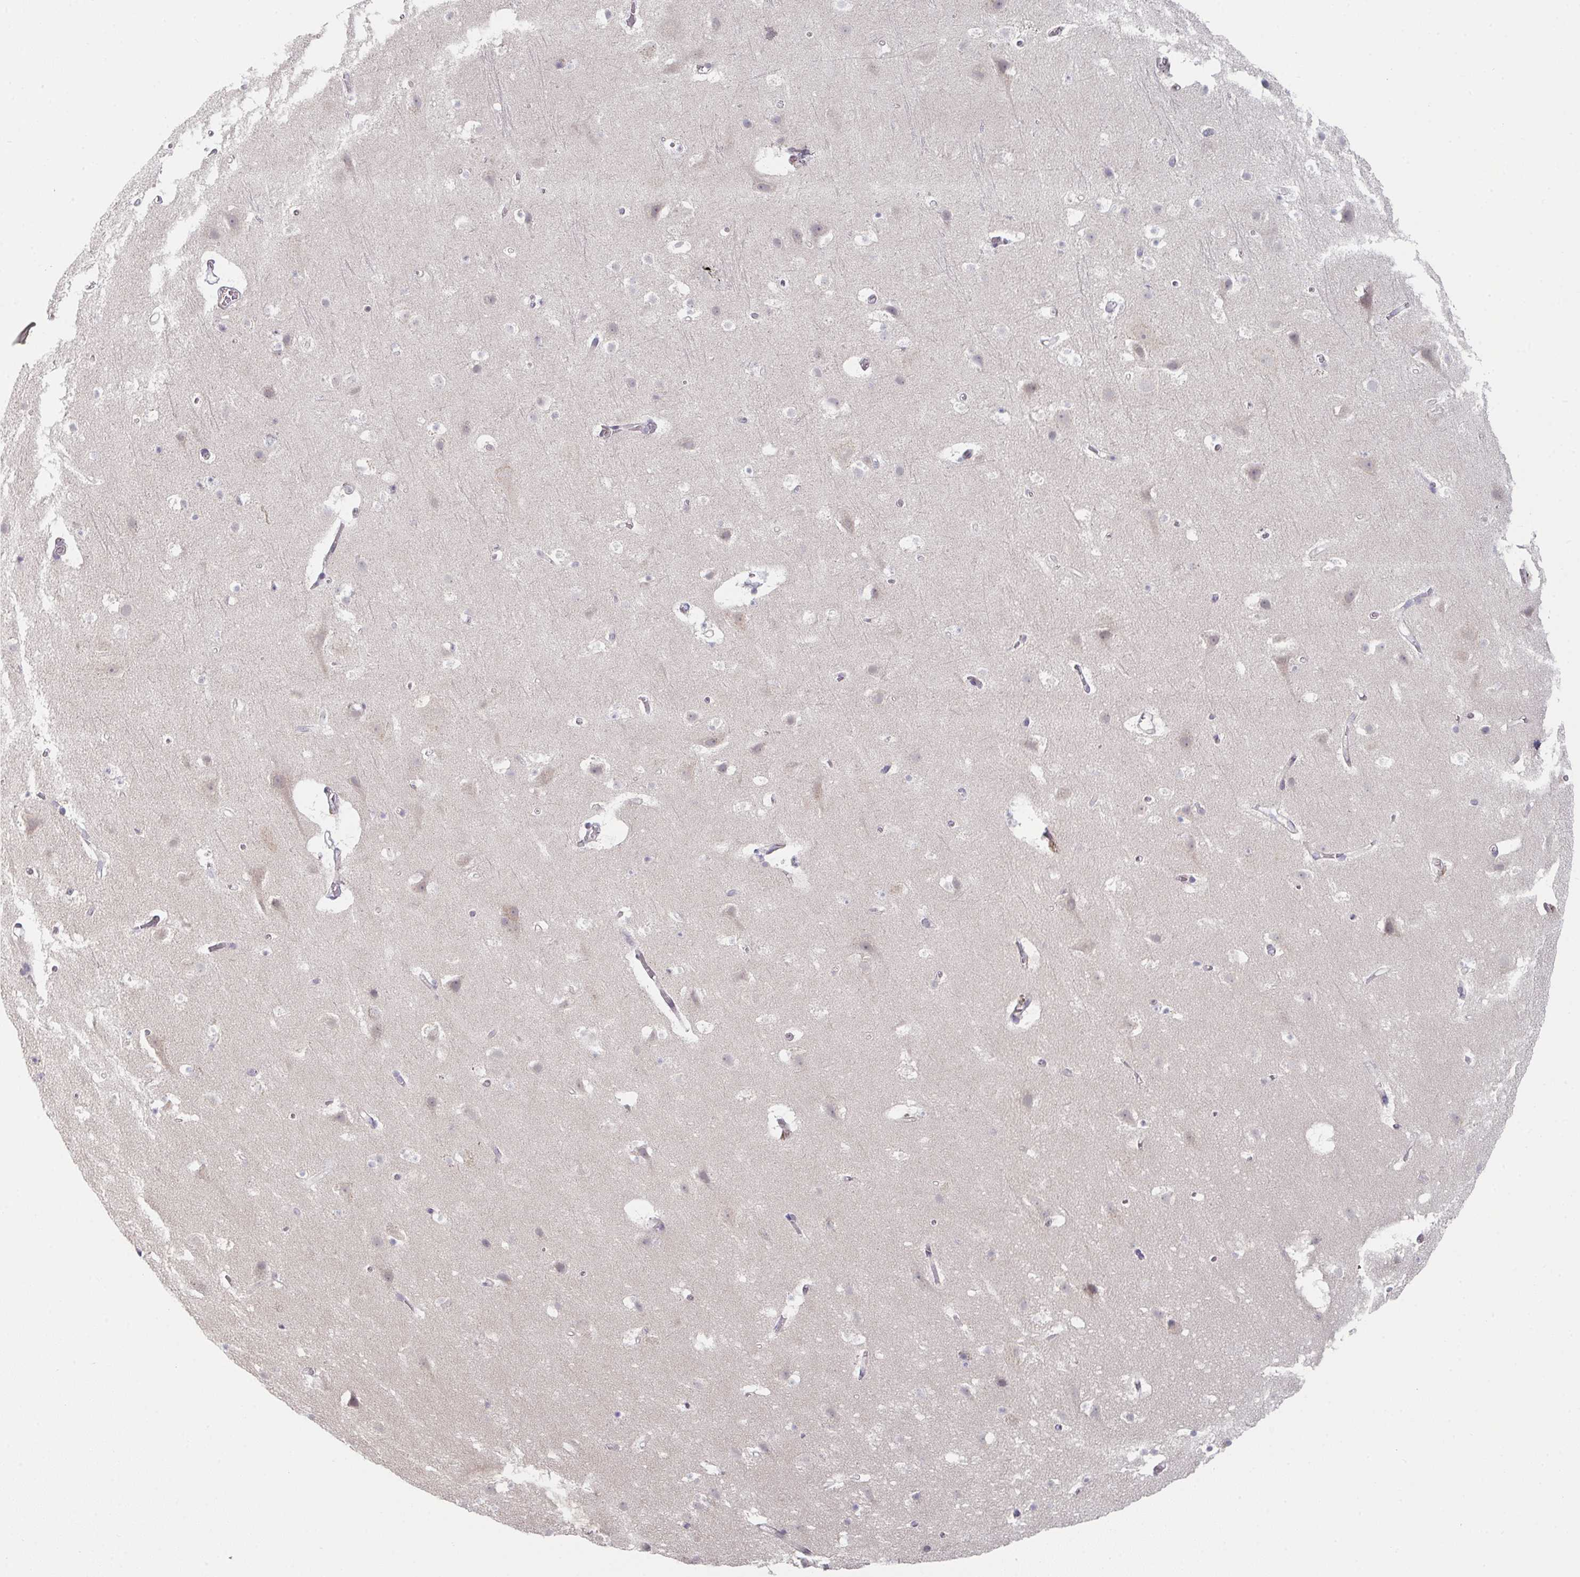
{"staining": {"intensity": "negative", "quantity": "none", "location": "none"}, "tissue": "cerebral cortex", "cell_type": "Endothelial cells", "image_type": "normal", "snomed": [{"axis": "morphology", "description": "Normal tissue, NOS"}, {"axis": "topography", "description": "Cerebral cortex"}], "caption": "Immunohistochemical staining of benign human cerebral cortex exhibits no significant staining in endothelial cells. (DAB IHC with hematoxylin counter stain).", "gene": "ZNF214", "patient": {"sex": "female", "age": 42}}